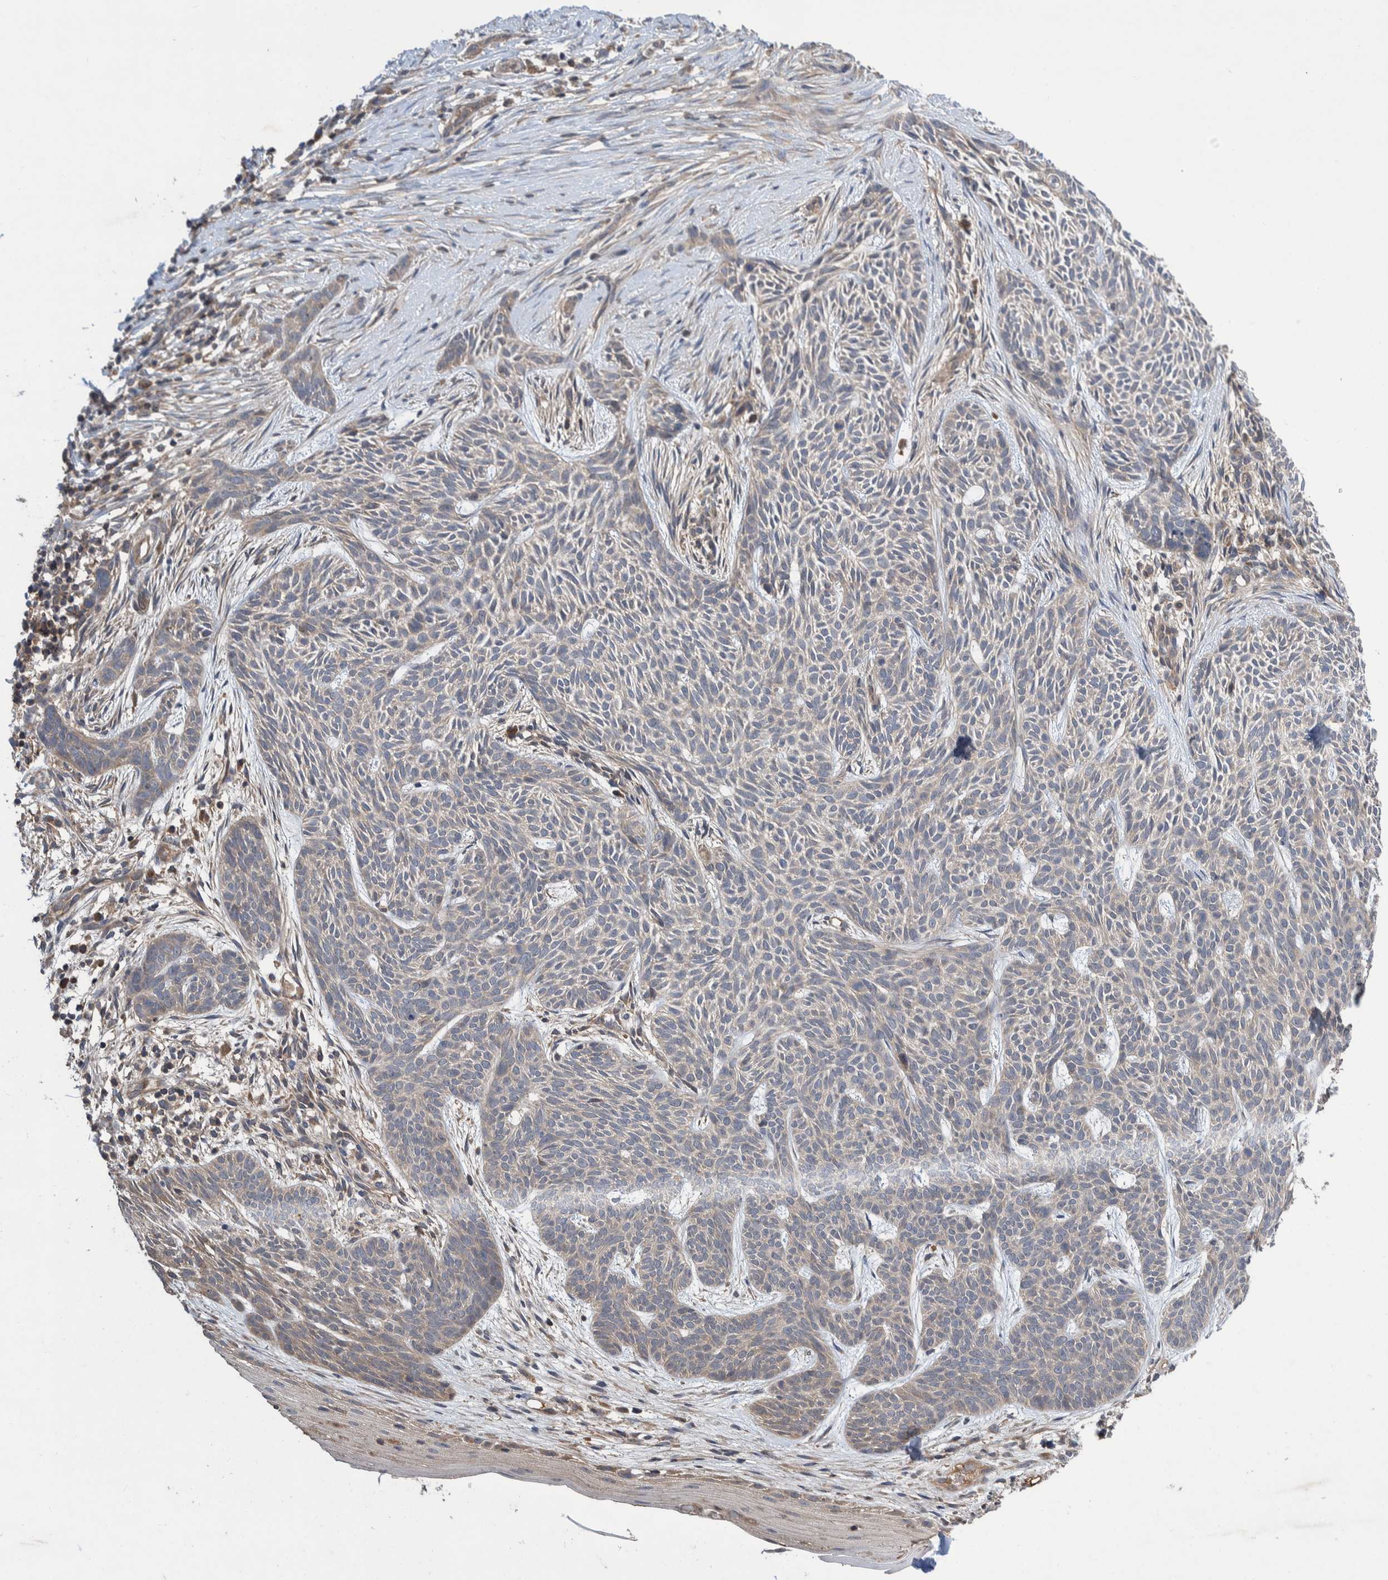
{"staining": {"intensity": "weak", "quantity": "<25%", "location": "cytoplasmic/membranous"}, "tissue": "skin cancer", "cell_type": "Tumor cells", "image_type": "cancer", "snomed": [{"axis": "morphology", "description": "Basal cell carcinoma"}, {"axis": "topography", "description": "Skin"}], "caption": "A photomicrograph of skin basal cell carcinoma stained for a protein reveals no brown staining in tumor cells.", "gene": "PLPBP", "patient": {"sex": "female", "age": 59}}